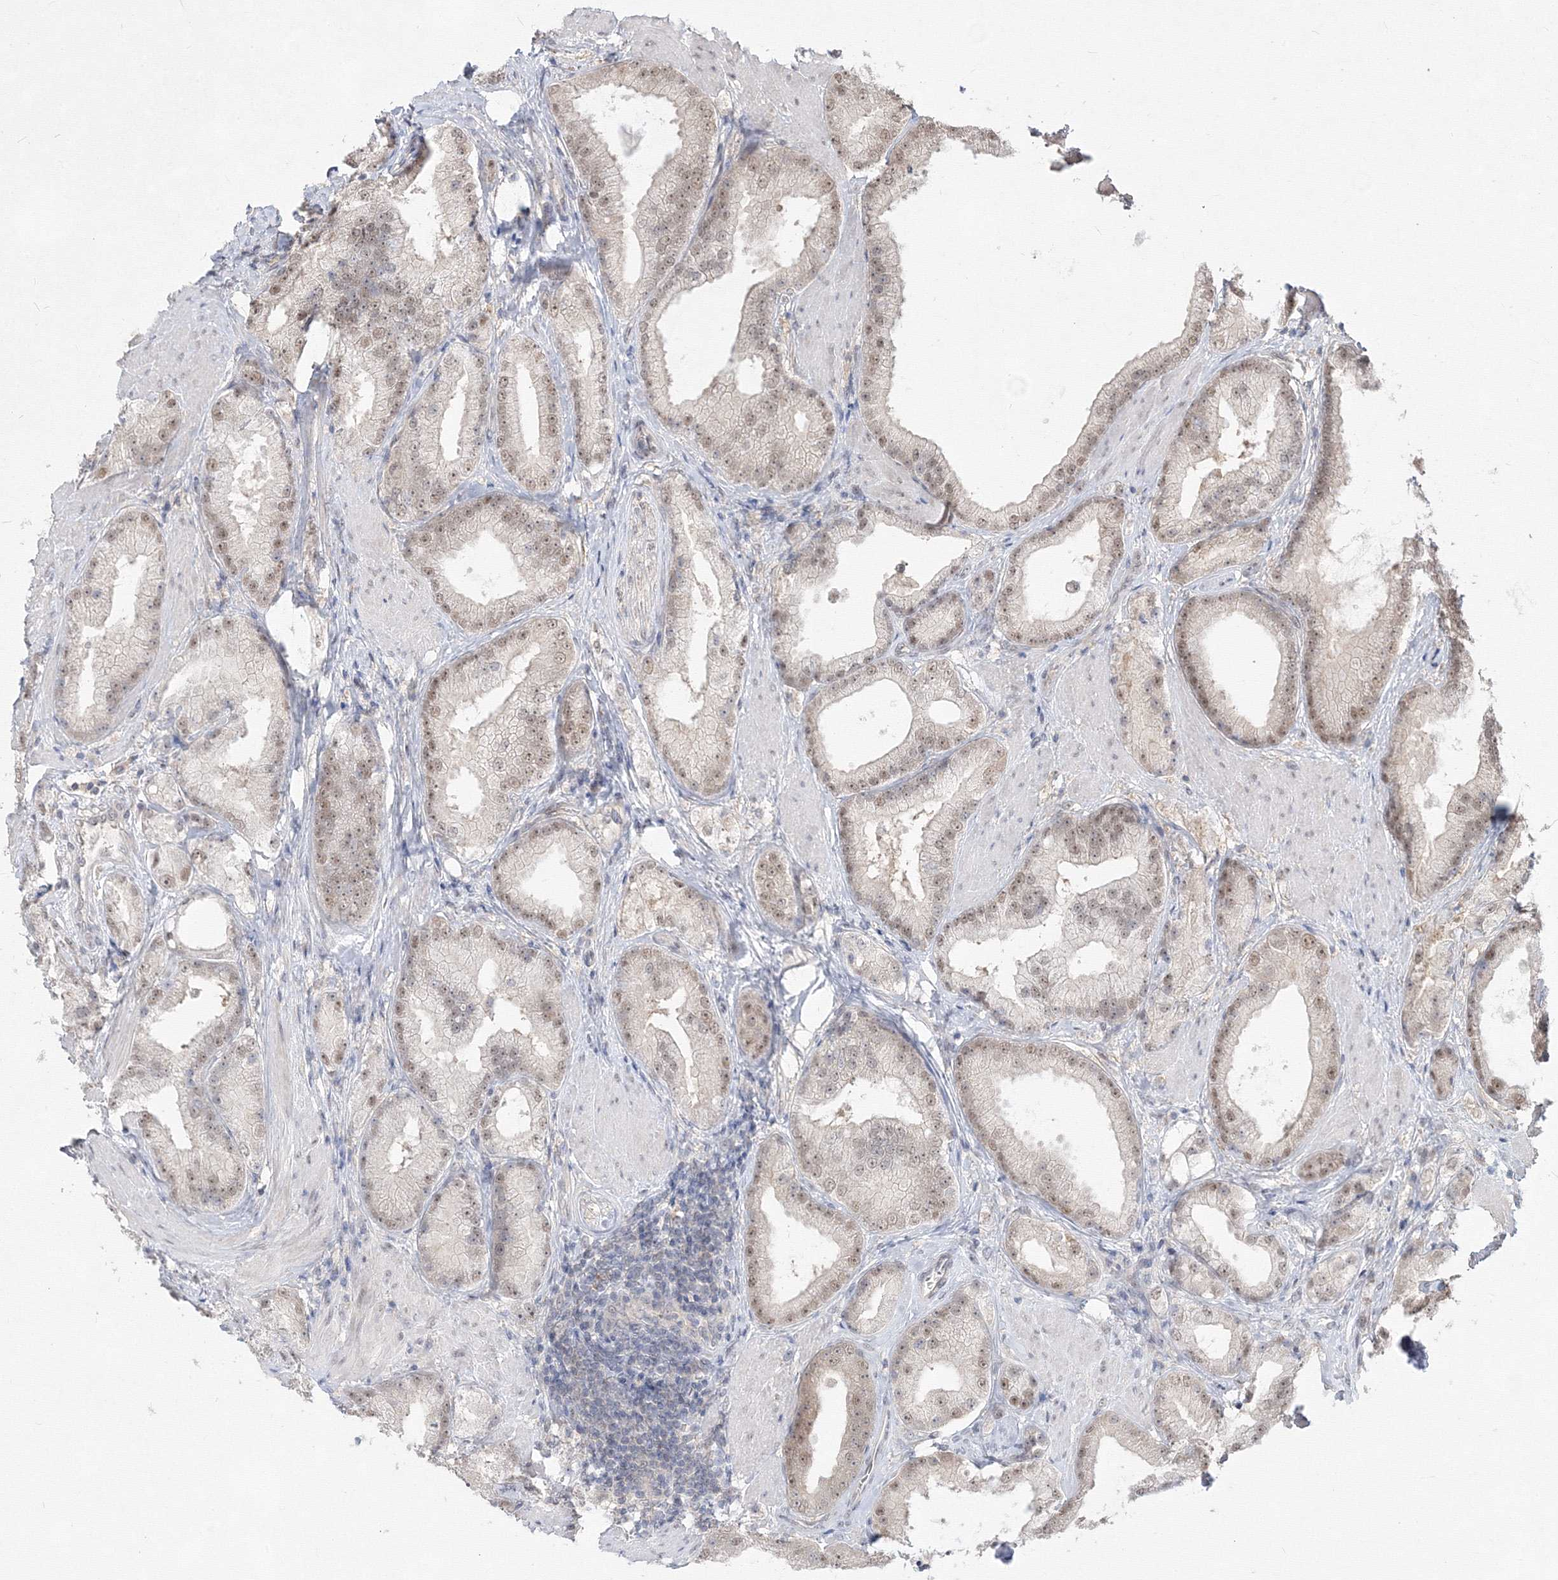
{"staining": {"intensity": "weak", "quantity": ">75%", "location": "nuclear"}, "tissue": "prostate cancer", "cell_type": "Tumor cells", "image_type": "cancer", "snomed": [{"axis": "morphology", "description": "Adenocarcinoma, Low grade"}, {"axis": "topography", "description": "Prostate"}], "caption": "This micrograph demonstrates IHC staining of human prostate adenocarcinoma (low-grade), with low weak nuclear positivity in approximately >75% of tumor cells.", "gene": "COPS4", "patient": {"sex": "male", "age": 67}}